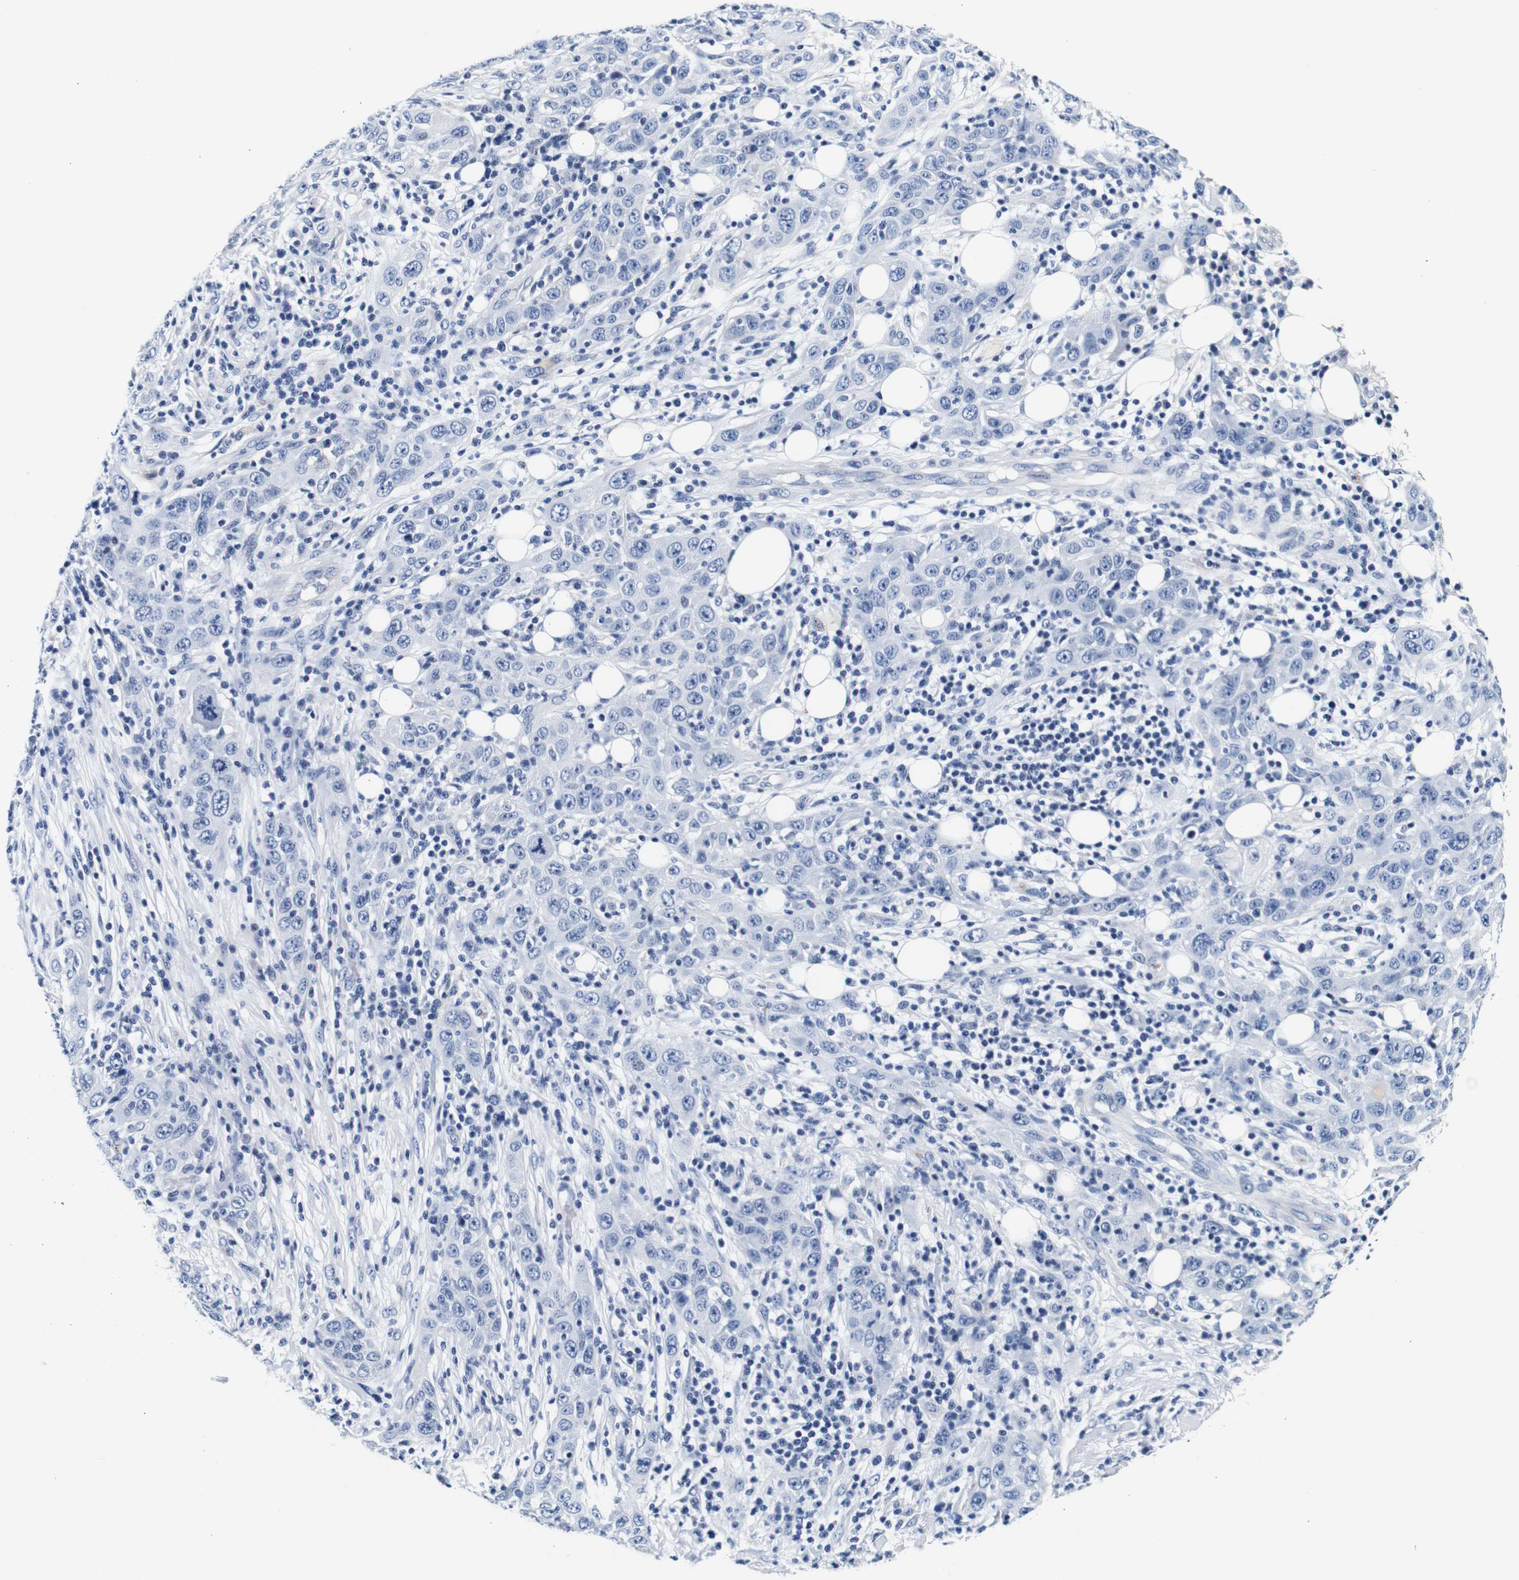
{"staining": {"intensity": "negative", "quantity": "none", "location": "none"}, "tissue": "skin cancer", "cell_type": "Tumor cells", "image_type": "cancer", "snomed": [{"axis": "morphology", "description": "Squamous cell carcinoma, NOS"}, {"axis": "topography", "description": "Skin"}], "caption": "Immunohistochemistry photomicrograph of skin squamous cell carcinoma stained for a protein (brown), which displays no expression in tumor cells.", "gene": "GP1BA", "patient": {"sex": "female", "age": 88}}